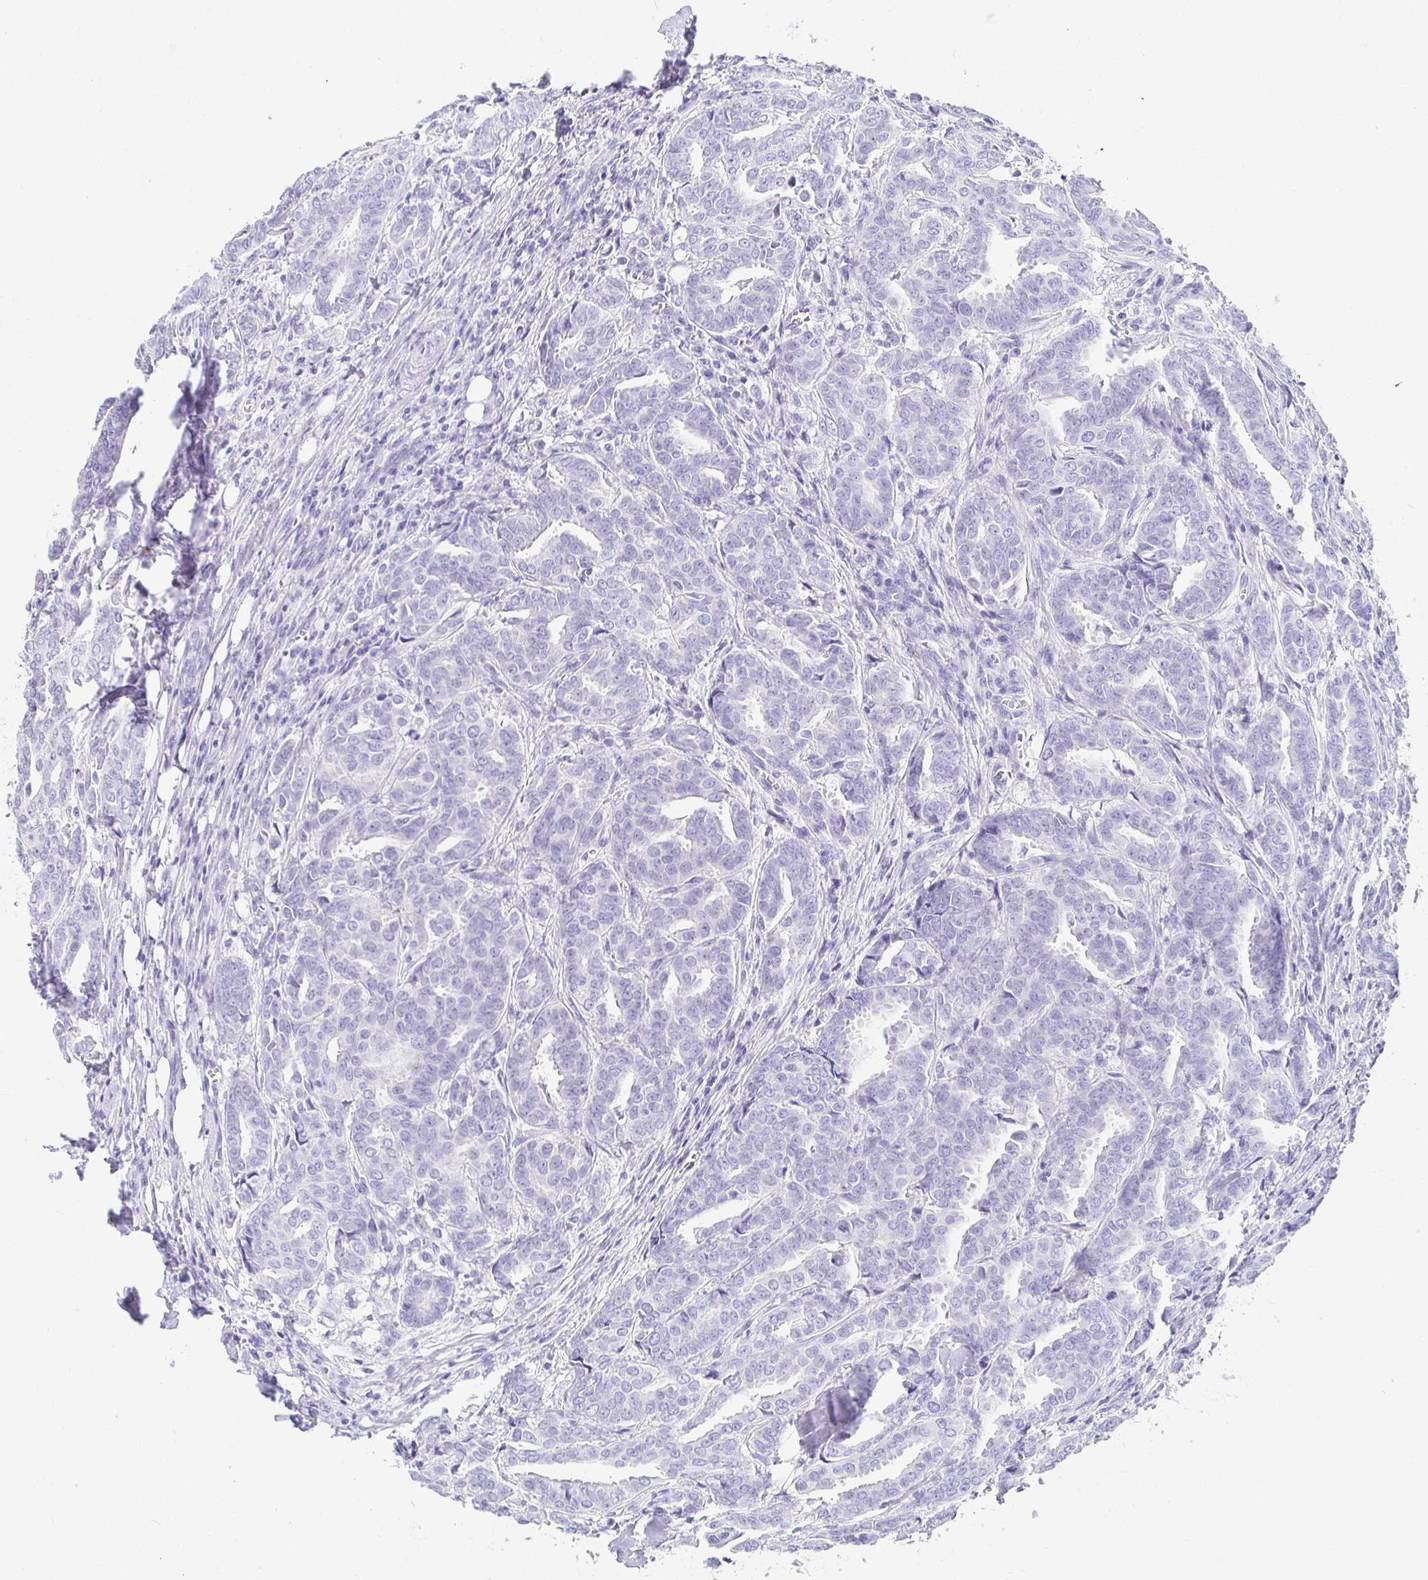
{"staining": {"intensity": "negative", "quantity": "none", "location": "none"}, "tissue": "breast cancer", "cell_type": "Tumor cells", "image_type": "cancer", "snomed": [{"axis": "morphology", "description": "Duct carcinoma"}, {"axis": "topography", "description": "Breast"}], "caption": "Human breast cancer stained for a protein using IHC reveals no positivity in tumor cells.", "gene": "CHAT", "patient": {"sex": "female", "age": 45}}